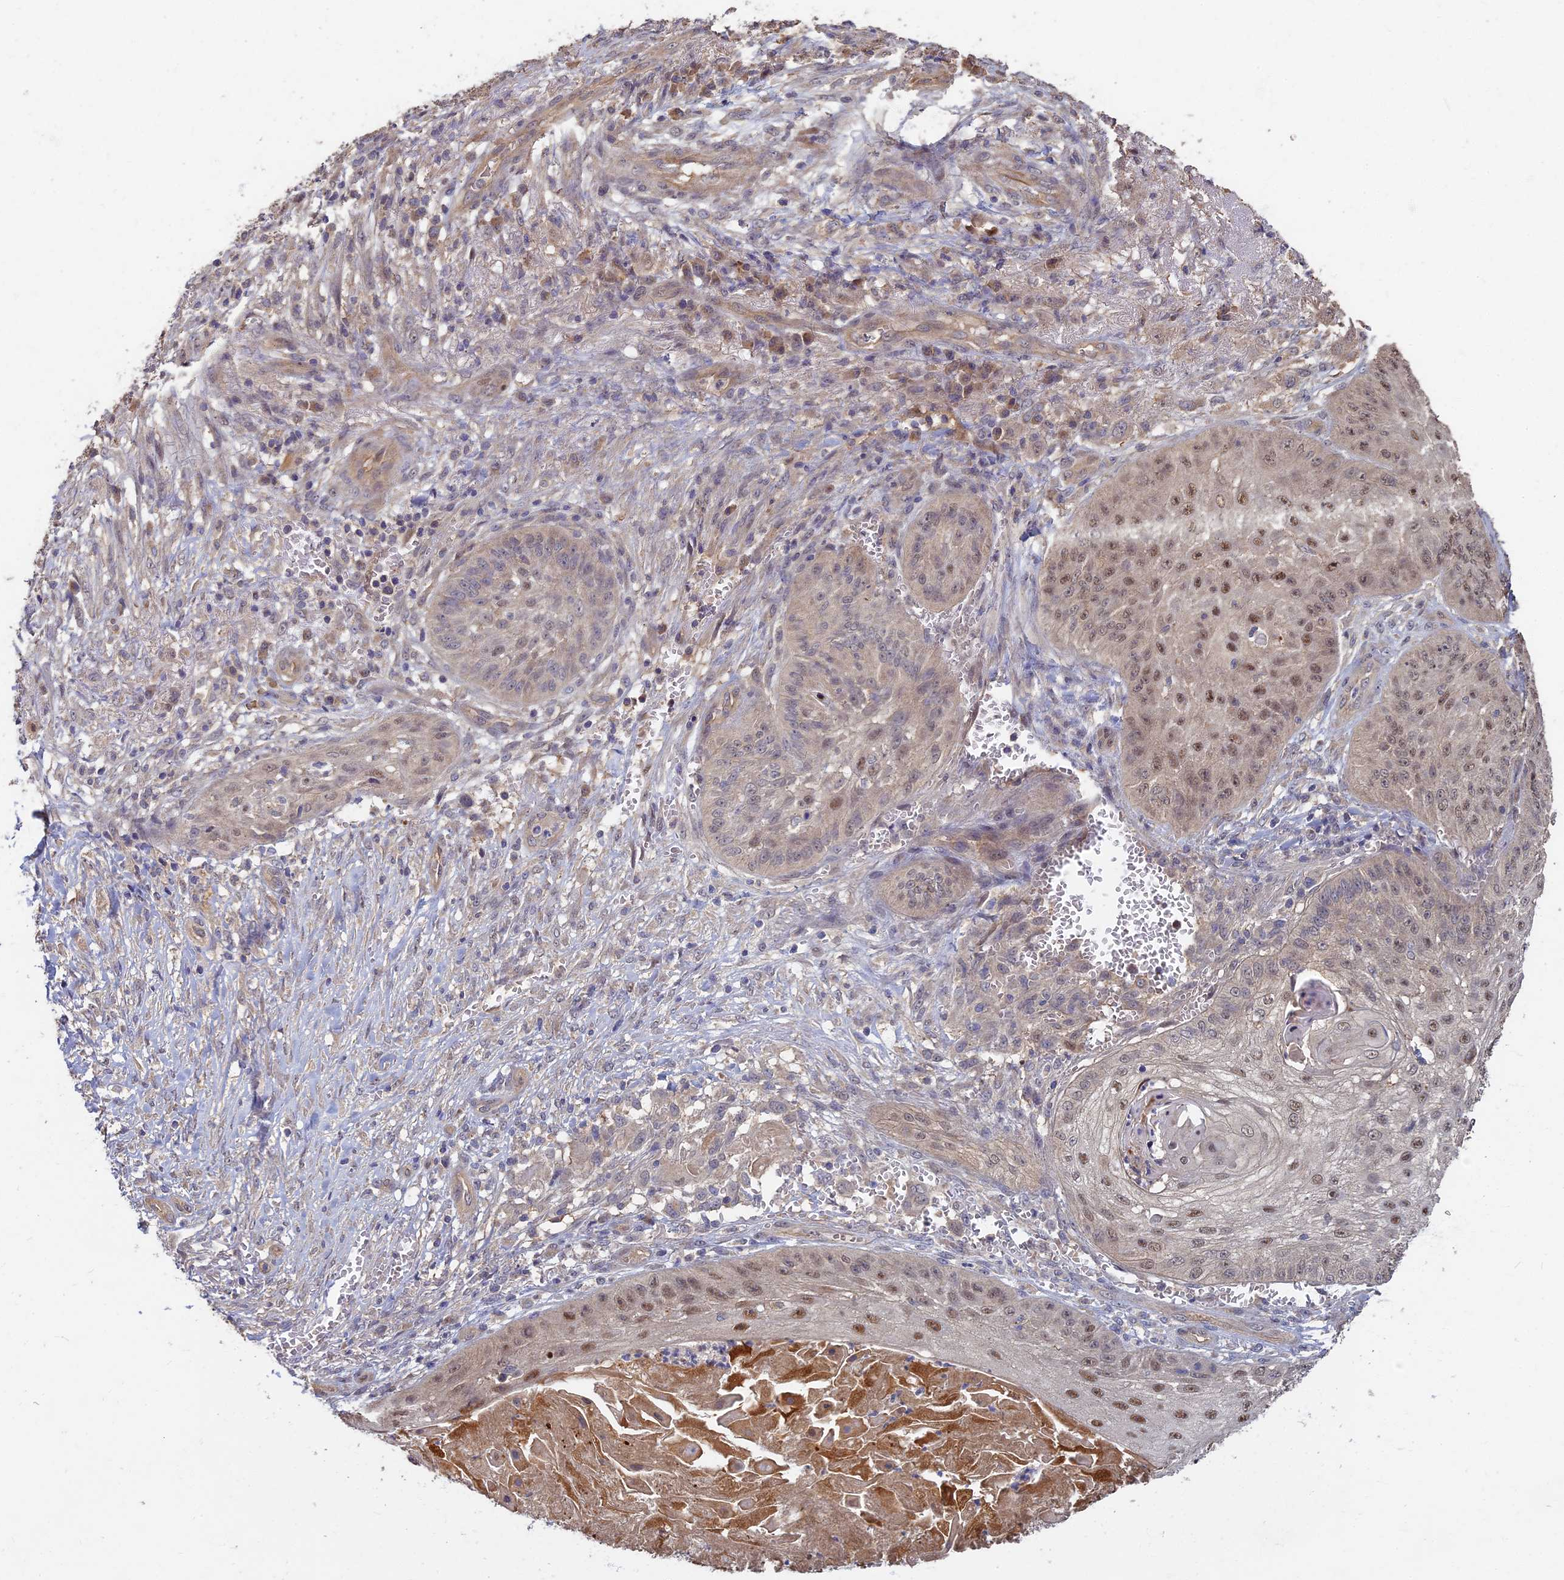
{"staining": {"intensity": "moderate", "quantity": "<25%", "location": "nuclear"}, "tissue": "skin cancer", "cell_type": "Tumor cells", "image_type": "cancer", "snomed": [{"axis": "morphology", "description": "Squamous cell carcinoma, NOS"}, {"axis": "topography", "description": "Skin"}], "caption": "Brown immunohistochemical staining in human skin cancer shows moderate nuclear positivity in about <25% of tumor cells.", "gene": "RSPH3", "patient": {"sex": "male", "age": 70}}